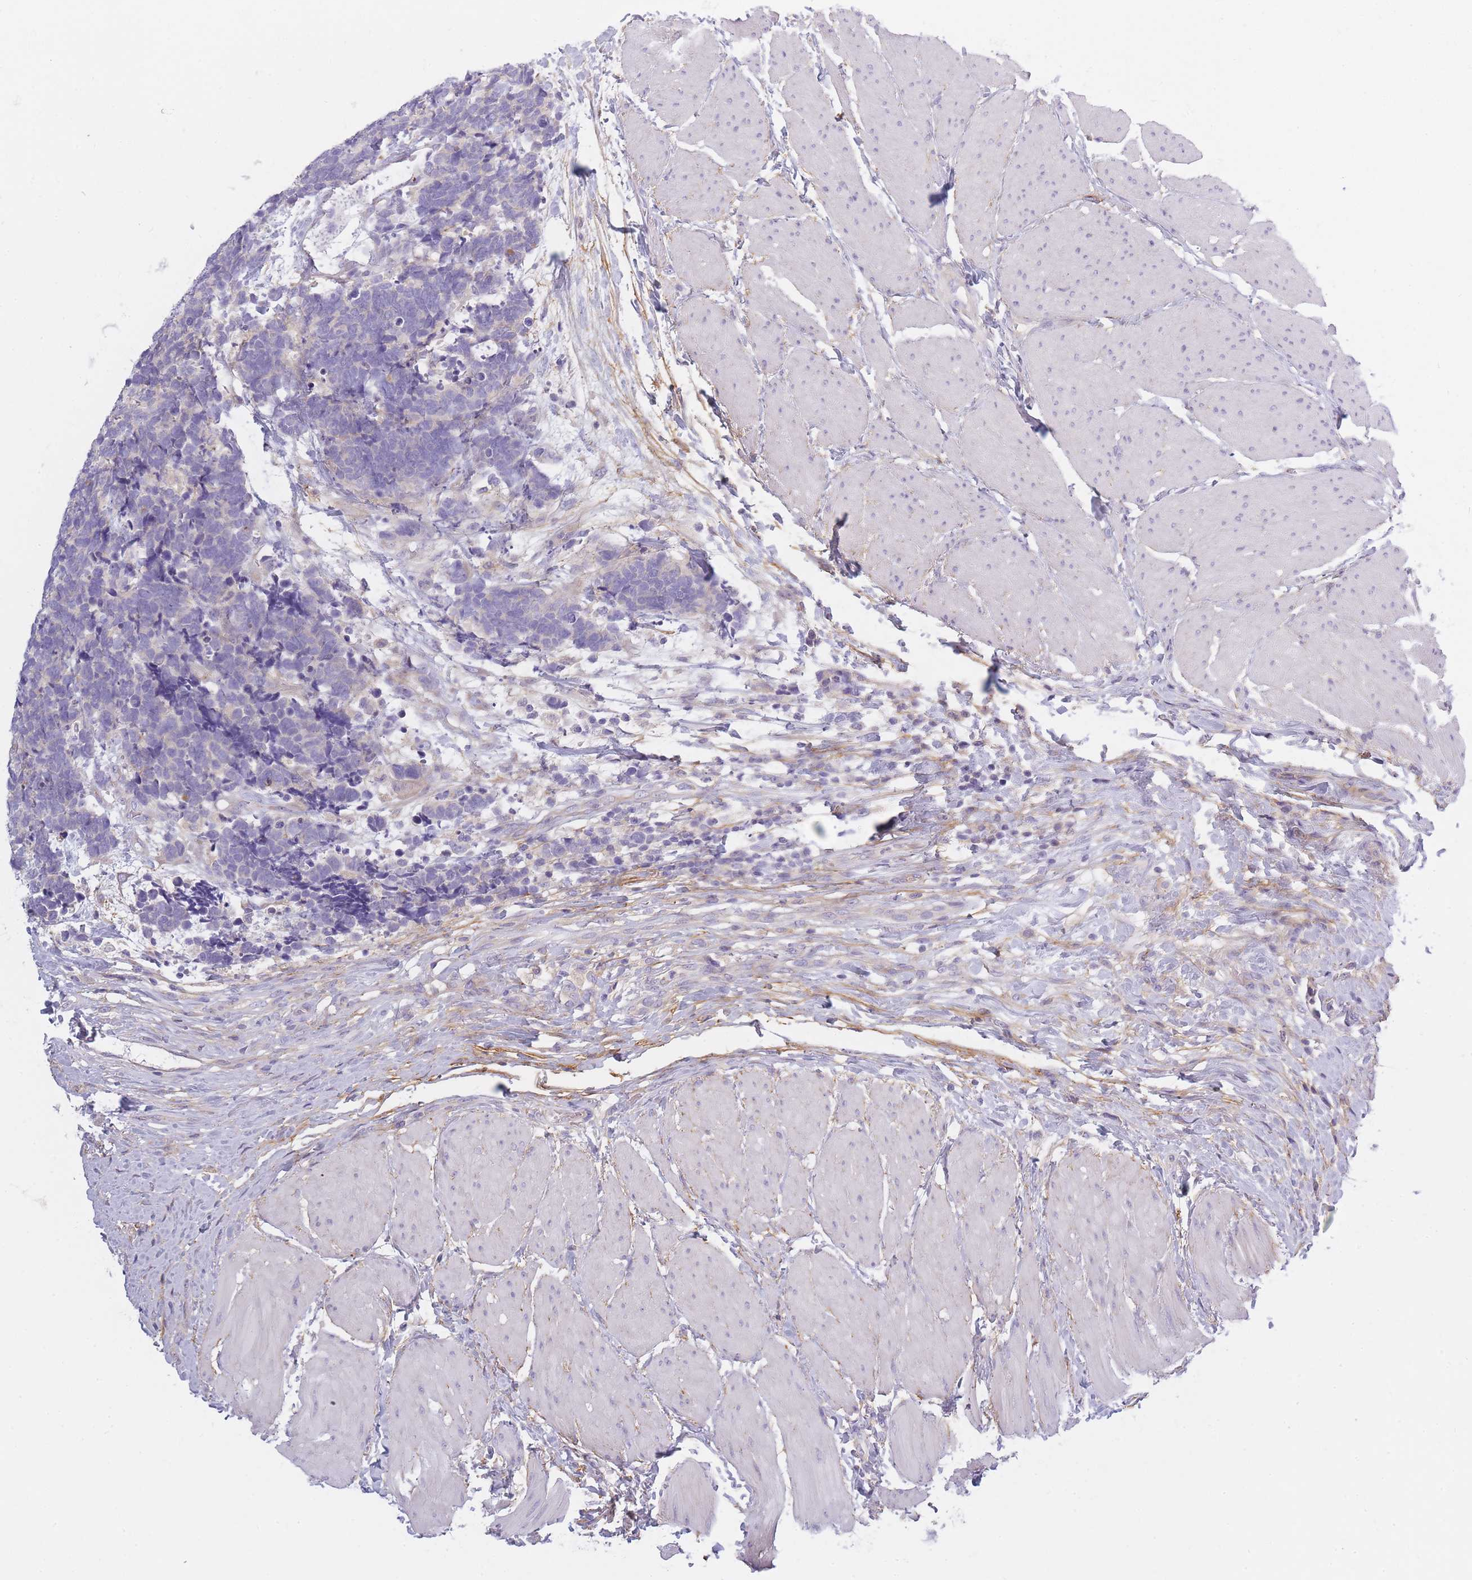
{"staining": {"intensity": "negative", "quantity": "none", "location": "none"}, "tissue": "carcinoid", "cell_type": "Tumor cells", "image_type": "cancer", "snomed": [{"axis": "morphology", "description": "Carcinoma, NOS"}, {"axis": "morphology", "description": "Carcinoid, malignant, NOS"}, {"axis": "topography", "description": "Urinary bladder"}], "caption": "High magnification brightfield microscopy of carcinoid stained with DAB (brown) and counterstained with hematoxylin (blue): tumor cells show no significant positivity.", "gene": "AP3M2", "patient": {"sex": "male", "age": 57}}